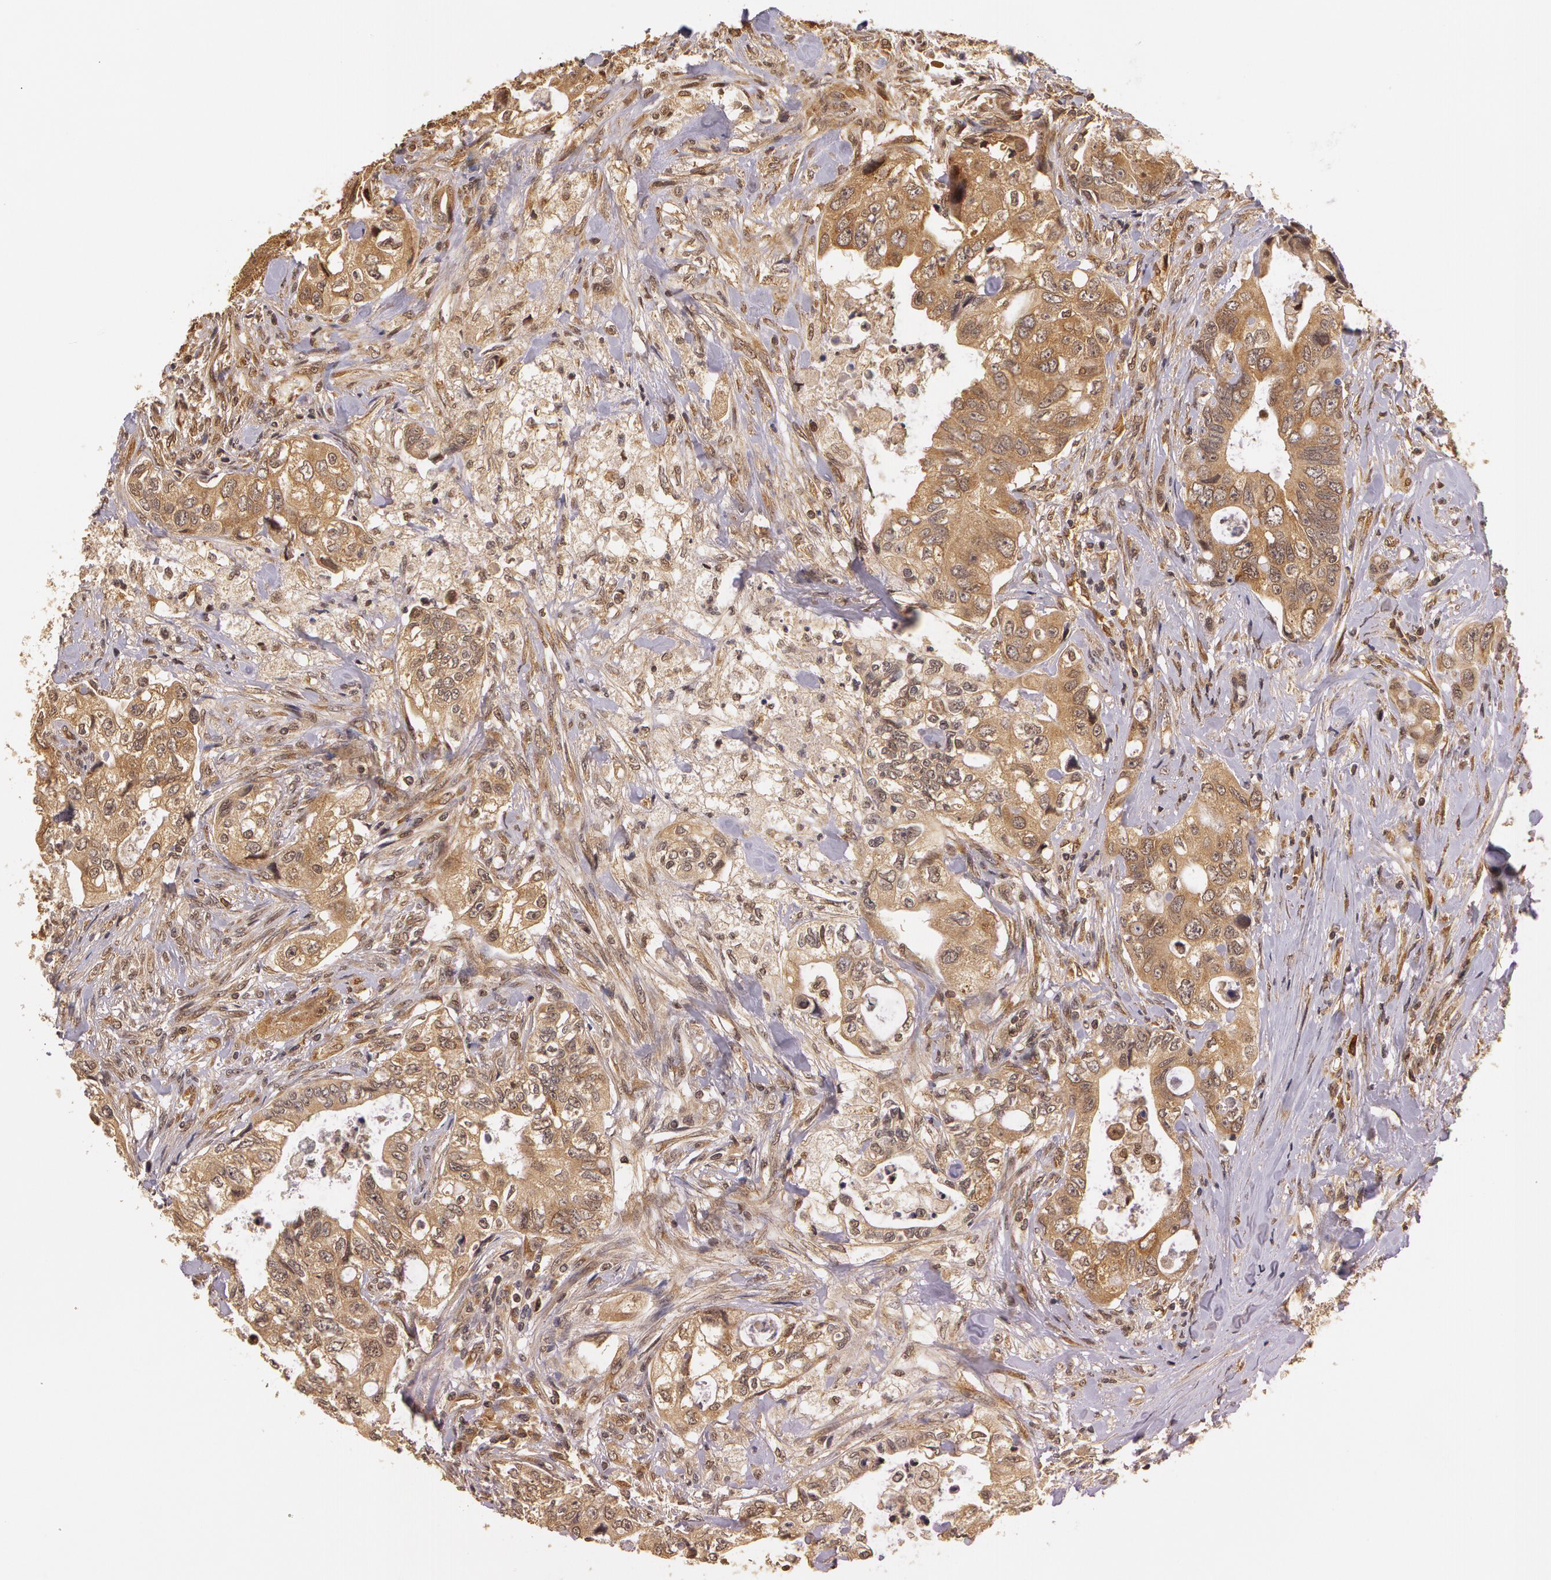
{"staining": {"intensity": "moderate", "quantity": ">75%", "location": "cytoplasmic/membranous"}, "tissue": "colorectal cancer", "cell_type": "Tumor cells", "image_type": "cancer", "snomed": [{"axis": "morphology", "description": "Adenocarcinoma, NOS"}, {"axis": "topography", "description": "Rectum"}], "caption": "A medium amount of moderate cytoplasmic/membranous staining is present in approximately >75% of tumor cells in colorectal cancer (adenocarcinoma) tissue. (DAB (3,3'-diaminobenzidine) IHC, brown staining for protein, blue staining for nuclei).", "gene": "ASCC2", "patient": {"sex": "female", "age": 57}}